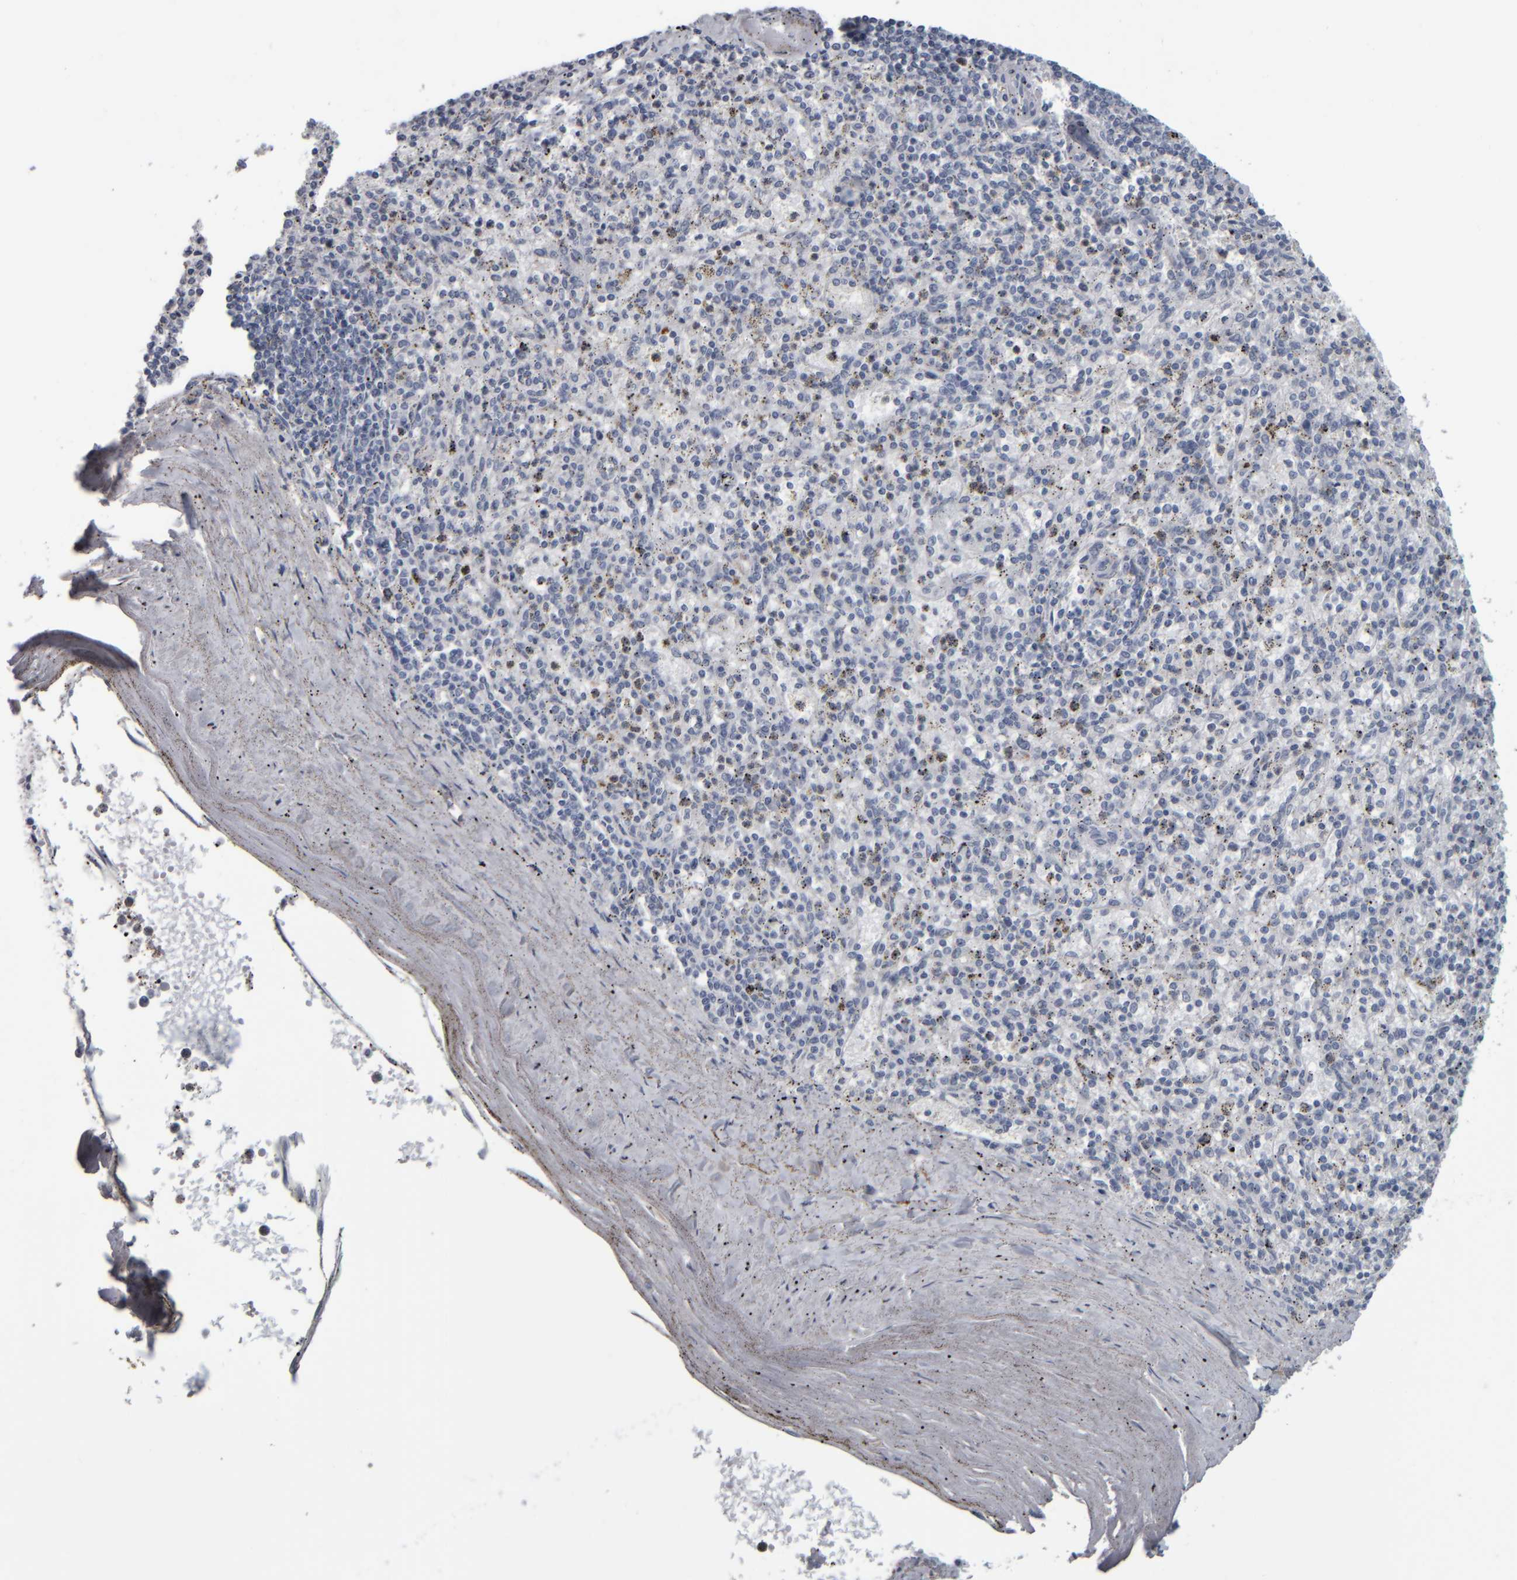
{"staining": {"intensity": "negative", "quantity": "none", "location": "none"}, "tissue": "spleen", "cell_type": "Cells in red pulp", "image_type": "normal", "snomed": [{"axis": "morphology", "description": "Normal tissue, NOS"}, {"axis": "topography", "description": "Spleen"}], "caption": "Cells in red pulp are negative for protein expression in benign human spleen.", "gene": "CAVIN4", "patient": {"sex": "male", "age": 72}}